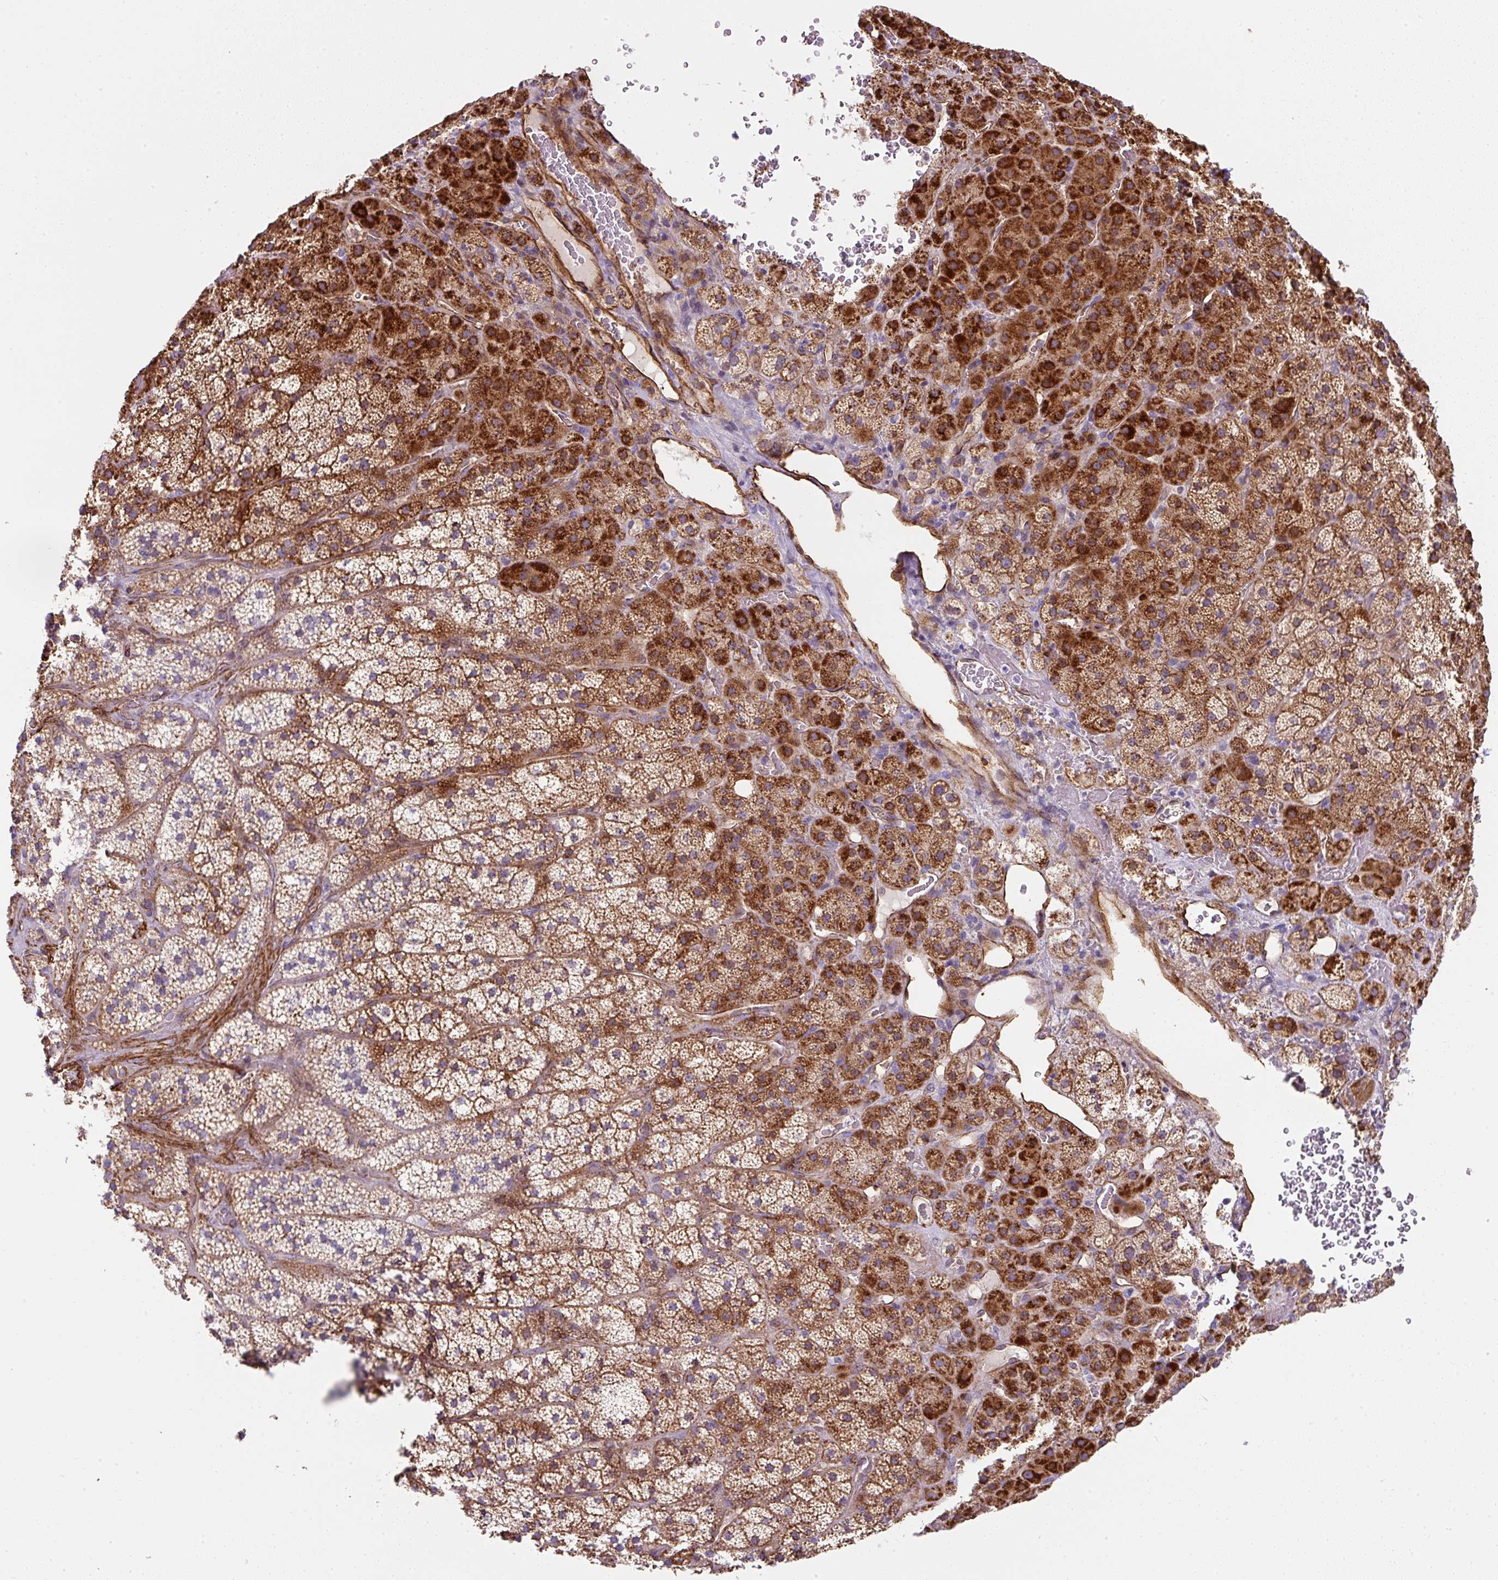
{"staining": {"intensity": "moderate", "quantity": ">75%", "location": "cytoplasmic/membranous"}, "tissue": "adrenal gland", "cell_type": "Glandular cells", "image_type": "normal", "snomed": [{"axis": "morphology", "description": "Normal tissue, NOS"}, {"axis": "topography", "description": "Adrenal gland"}], "caption": "Immunohistochemistry (IHC) of benign adrenal gland shows medium levels of moderate cytoplasmic/membranous staining in about >75% of glandular cells.", "gene": "ANKUB1", "patient": {"sex": "male", "age": 57}}